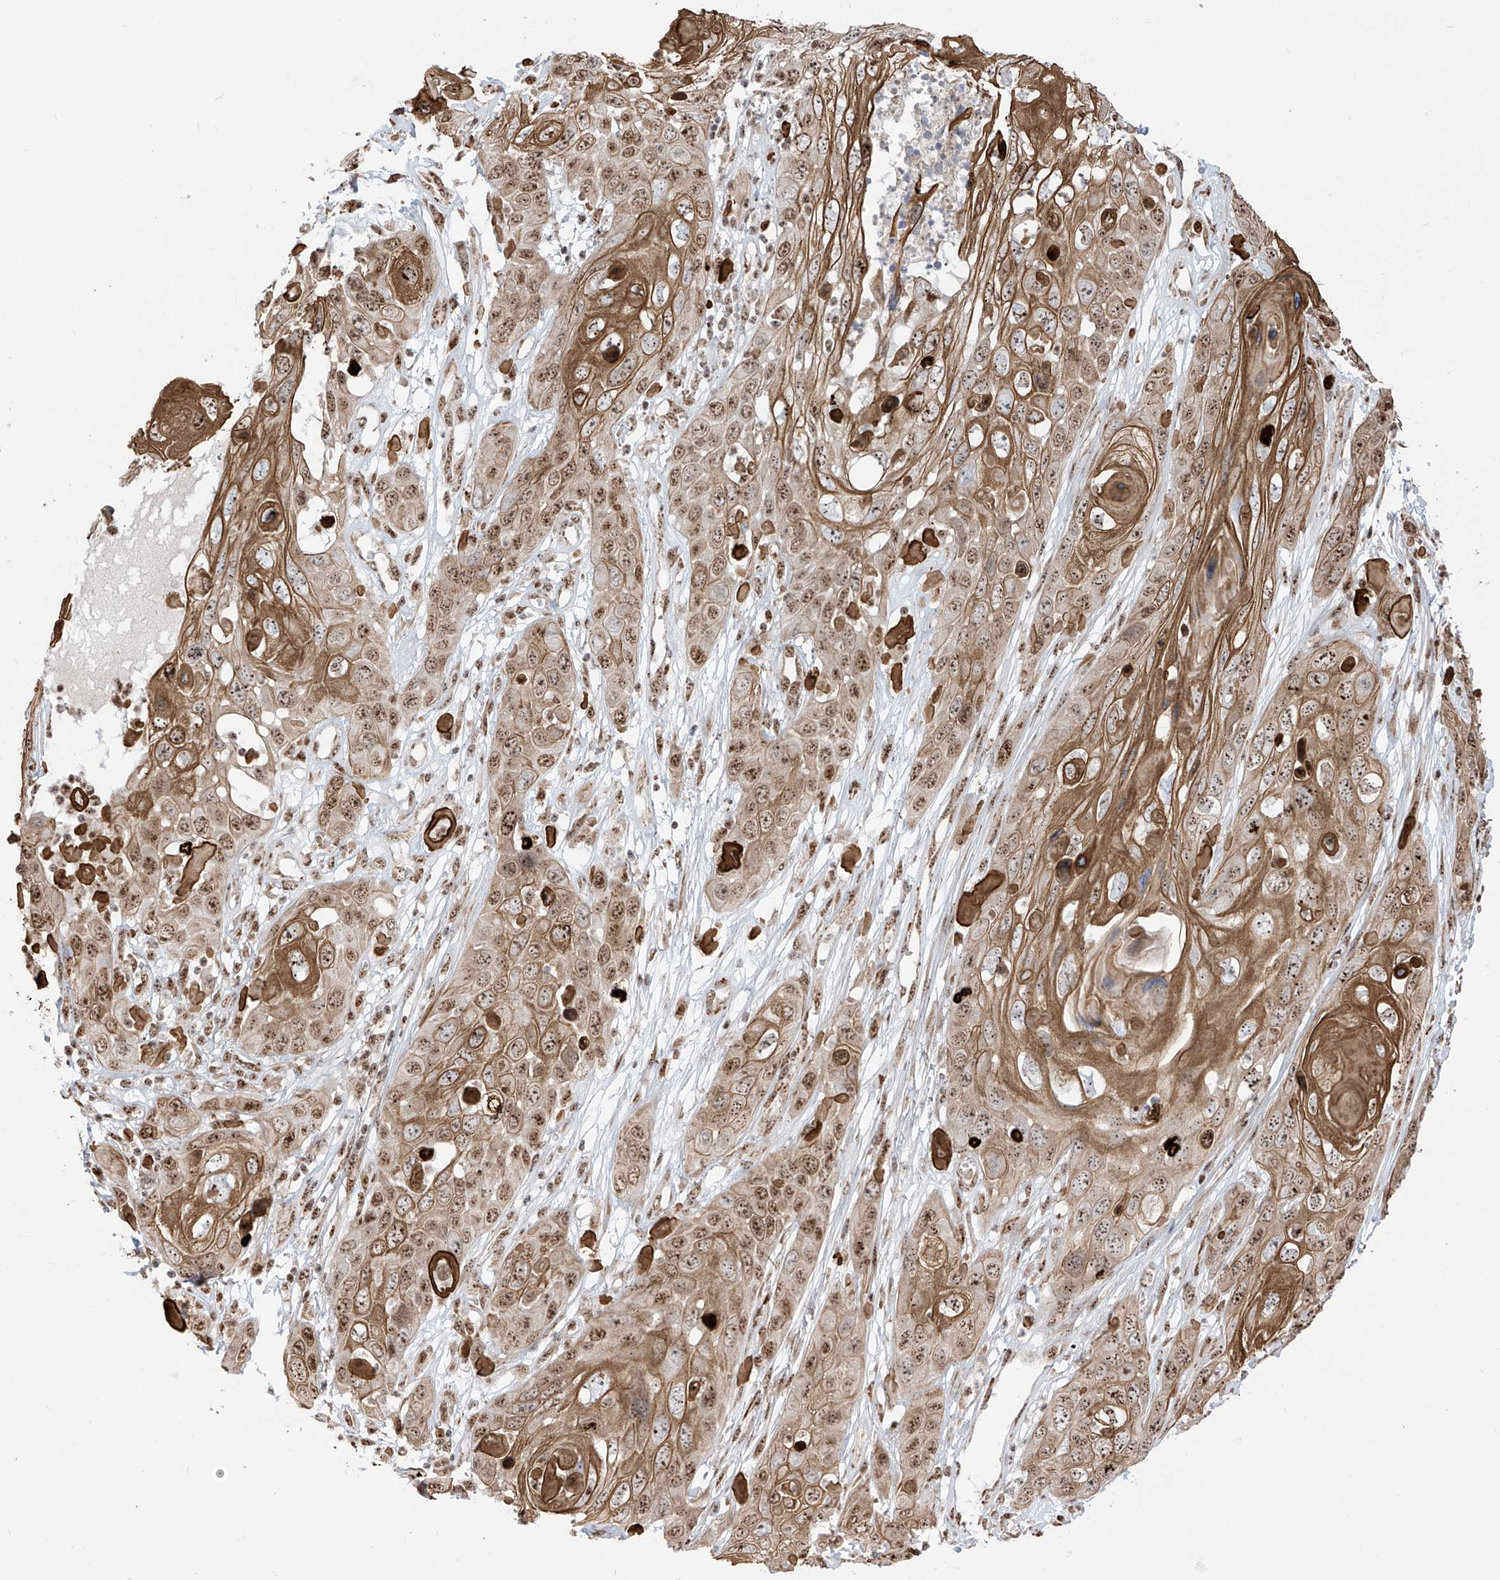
{"staining": {"intensity": "moderate", "quantity": ">75%", "location": "cytoplasmic/membranous,nuclear"}, "tissue": "skin cancer", "cell_type": "Tumor cells", "image_type": "cancer", "snomed": [{"axis": "morphology", "description": "Squamous cell carcinoma, NOS"}, {"axis": "topography", "description": "Skin"}], "caption": "This micrograph displays IHC staining of squamous cell carcinoma (skin), with medium moderate cytoplasmic/membranous and nuclear staining in about >75% of tumor cells.", "gene": "ZBTB8A", "patient": {"sex": "male", "age": 55}}